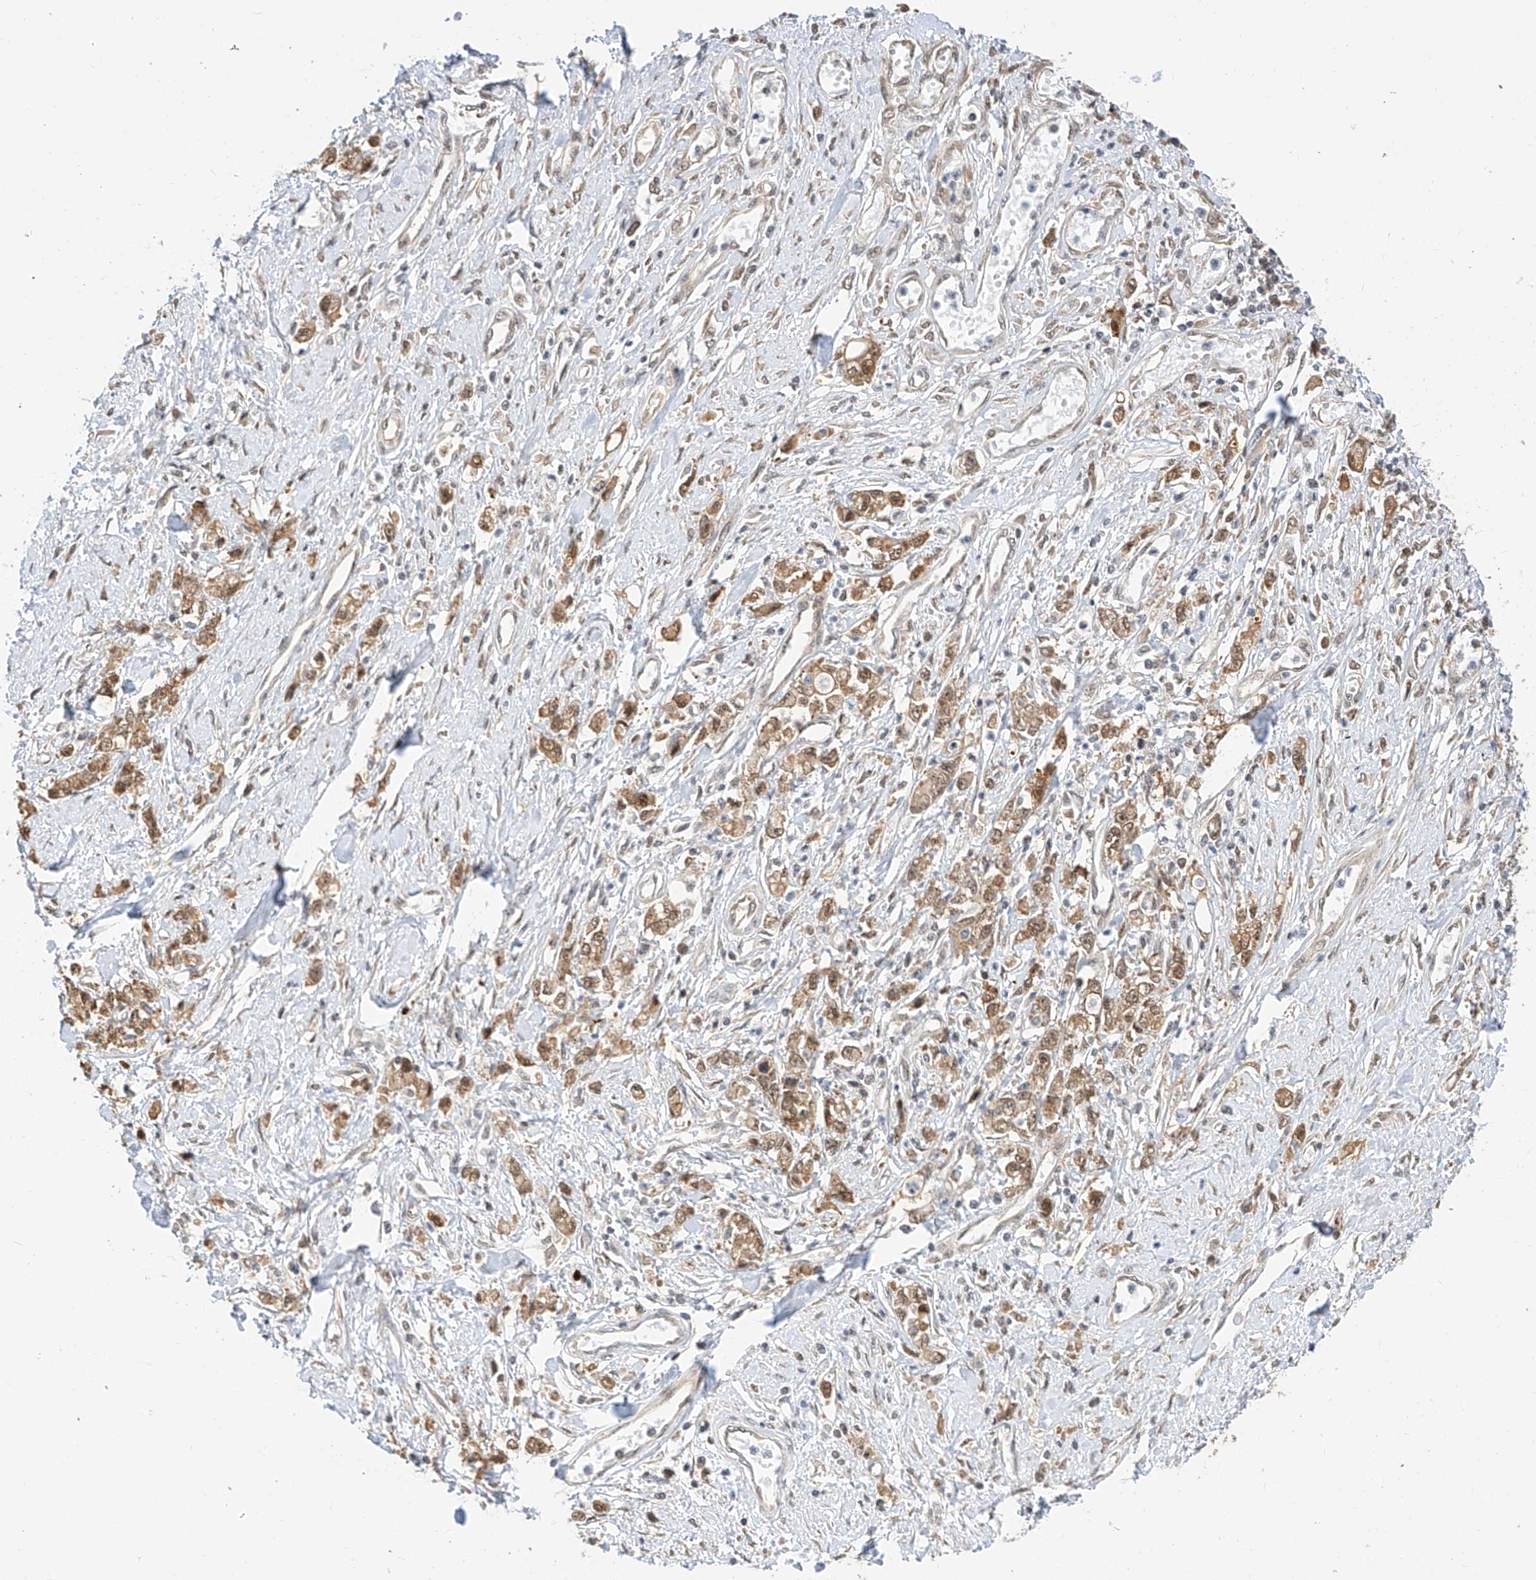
{"staining": {"intensity": "moderate", "quantity": ">75%", "location": "cytoplasmic/membranous,nuclear"}, "tissue": "stomach cancer", "cell_type": "Tumor cells", "image_type": "cancer", "snomed": [{"axis": "morphology", "description": "Adenocarcinoma, NOS"}, {"axis": "topography", "description": "Stomach"}], "caption": "Moderate cytoplasmic/membranous and nuclear protein expression is appreciated in approximately >75% of tumor cells in adenocarcinoma (stomach).", "gene": "EIF4H", "patient": {"sex": "female", "age": 76}}